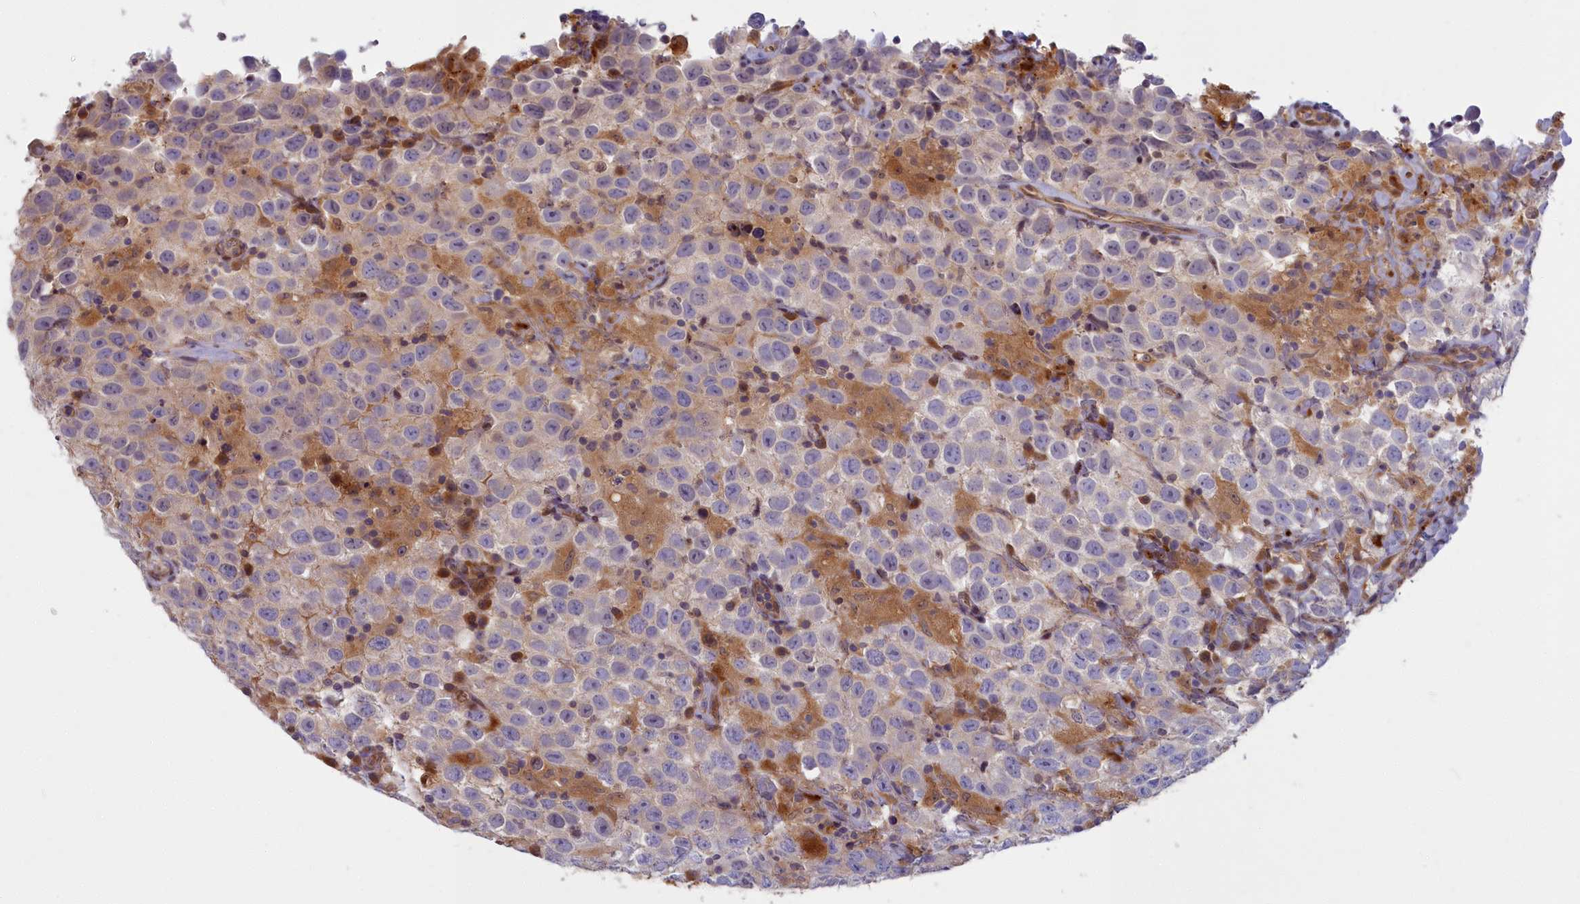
{"staining": {"intensity": "negative", "quantity": "none", "location": "none"}, "tissue": "testis cancer", "cell_type": "Tumor cells", "image_type": "cancer", "snomed": [{"axis": "morphology", "description": "Seminoma, NOS"}, {"axis": "topography", "description": "Testis"}], "caption": "High power microscopy micrograph of an IHC photomicrograph of seminoma (testis), revealing no significant staining in tumor cells.", "gene": "FCSK", "patient": {"sex": "male", "age": 41}}